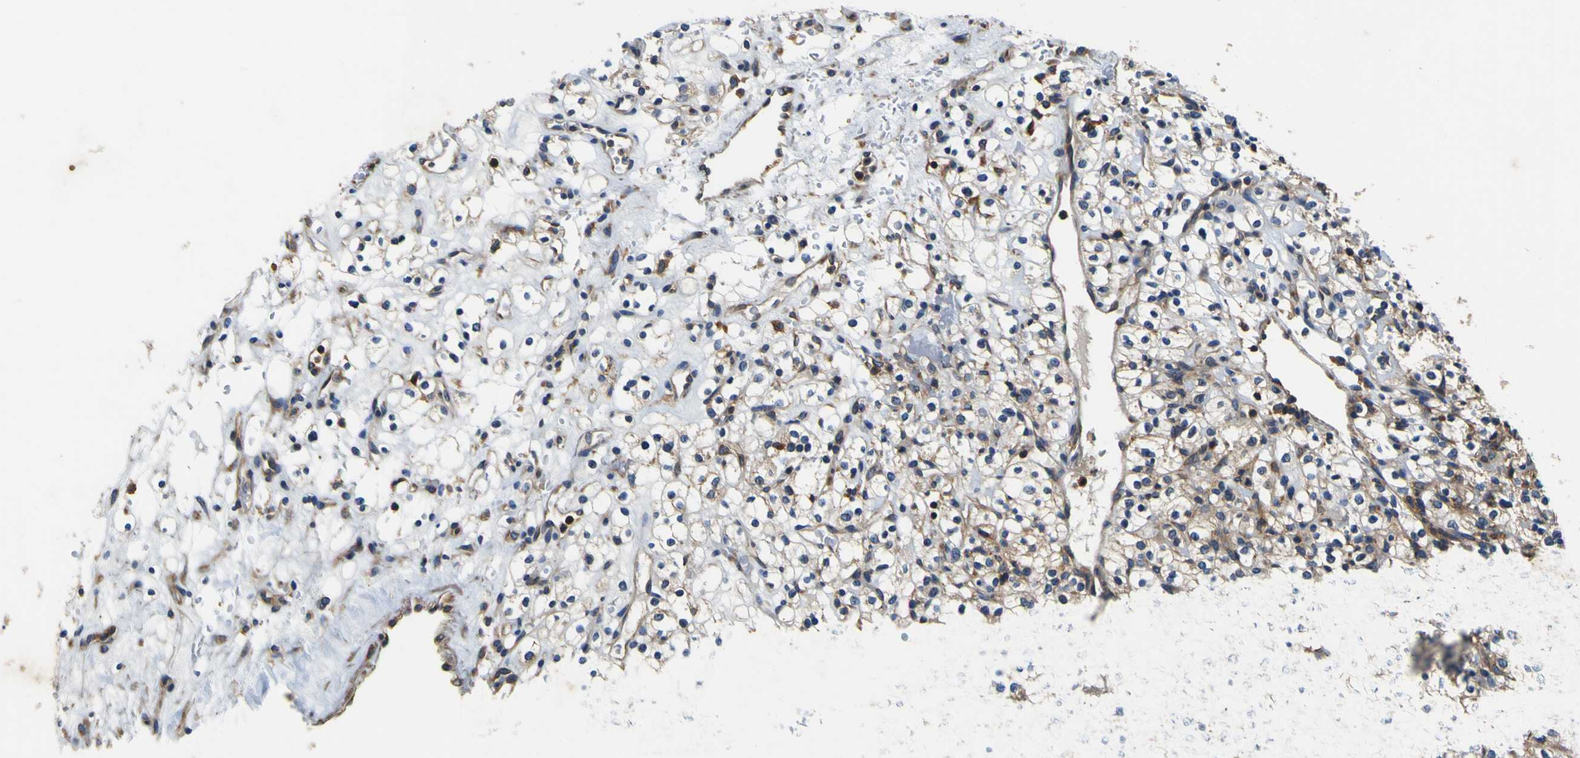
{"staining": {"intensity": "weak", "quantity": "25%-75%", "location": "cytoplasmic/membranous"}, "tissue": "renal cancer", "cell_type": "Tumor cells", "image_type": "cancer", "snomed": [{"axis": "morphology", "description": "Normal tissue, NOS"}, {"axis": "morphology", "description": "Adenocarcinoma, NOS"}, {"axis": "topography", "description": "Kidney"}], "caption": "A brown stain labels weak cytoplasmic/membranous positivity of a protein in renal cancer (adenocarcinoma) tumor cells.", "gene": "CNR2", "patient": {"sex": "female", "age": 72}}